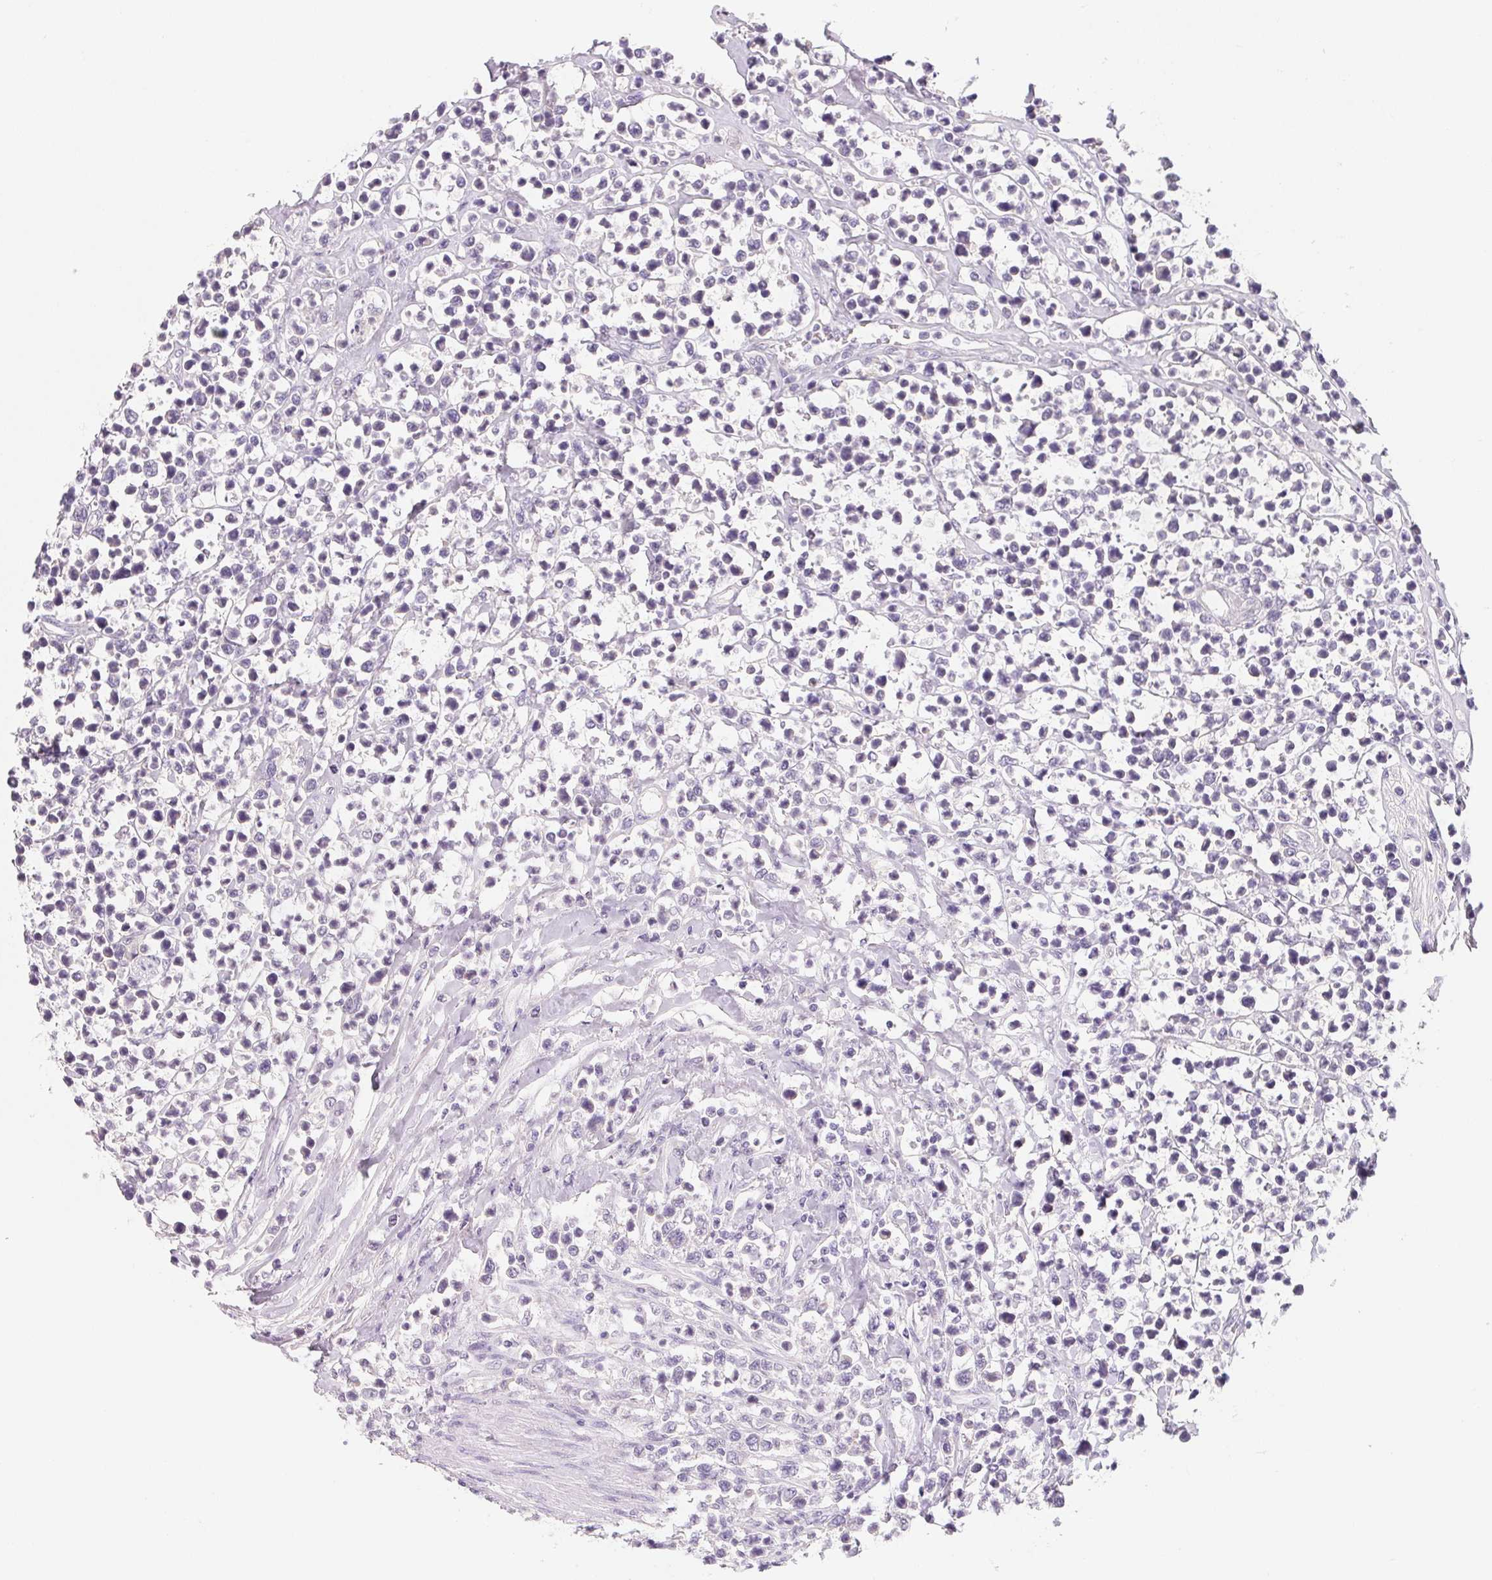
{"staining": {"intensity": "negative", "quantity": "none", "location": "none"}, "tissue": "lymphoma", "cell_type": "Tumor cells", "image_type": "cancer", "snomed": [{"axis": "morphology", "description": "Malignant lymphoma, non-Hodgkin's type, High grade"}, {"axis": "topography", "description": "Soft tissue"}], "caption": "High-grade malignant lymphoma, non-Hodgkin's type was stained to show a protein in brown. There is no significant positivity in tumor cells. (DAB IHC, high magnification).", "gene": "MCOLN3", "patient": {"sex": "female", "age": 56}}